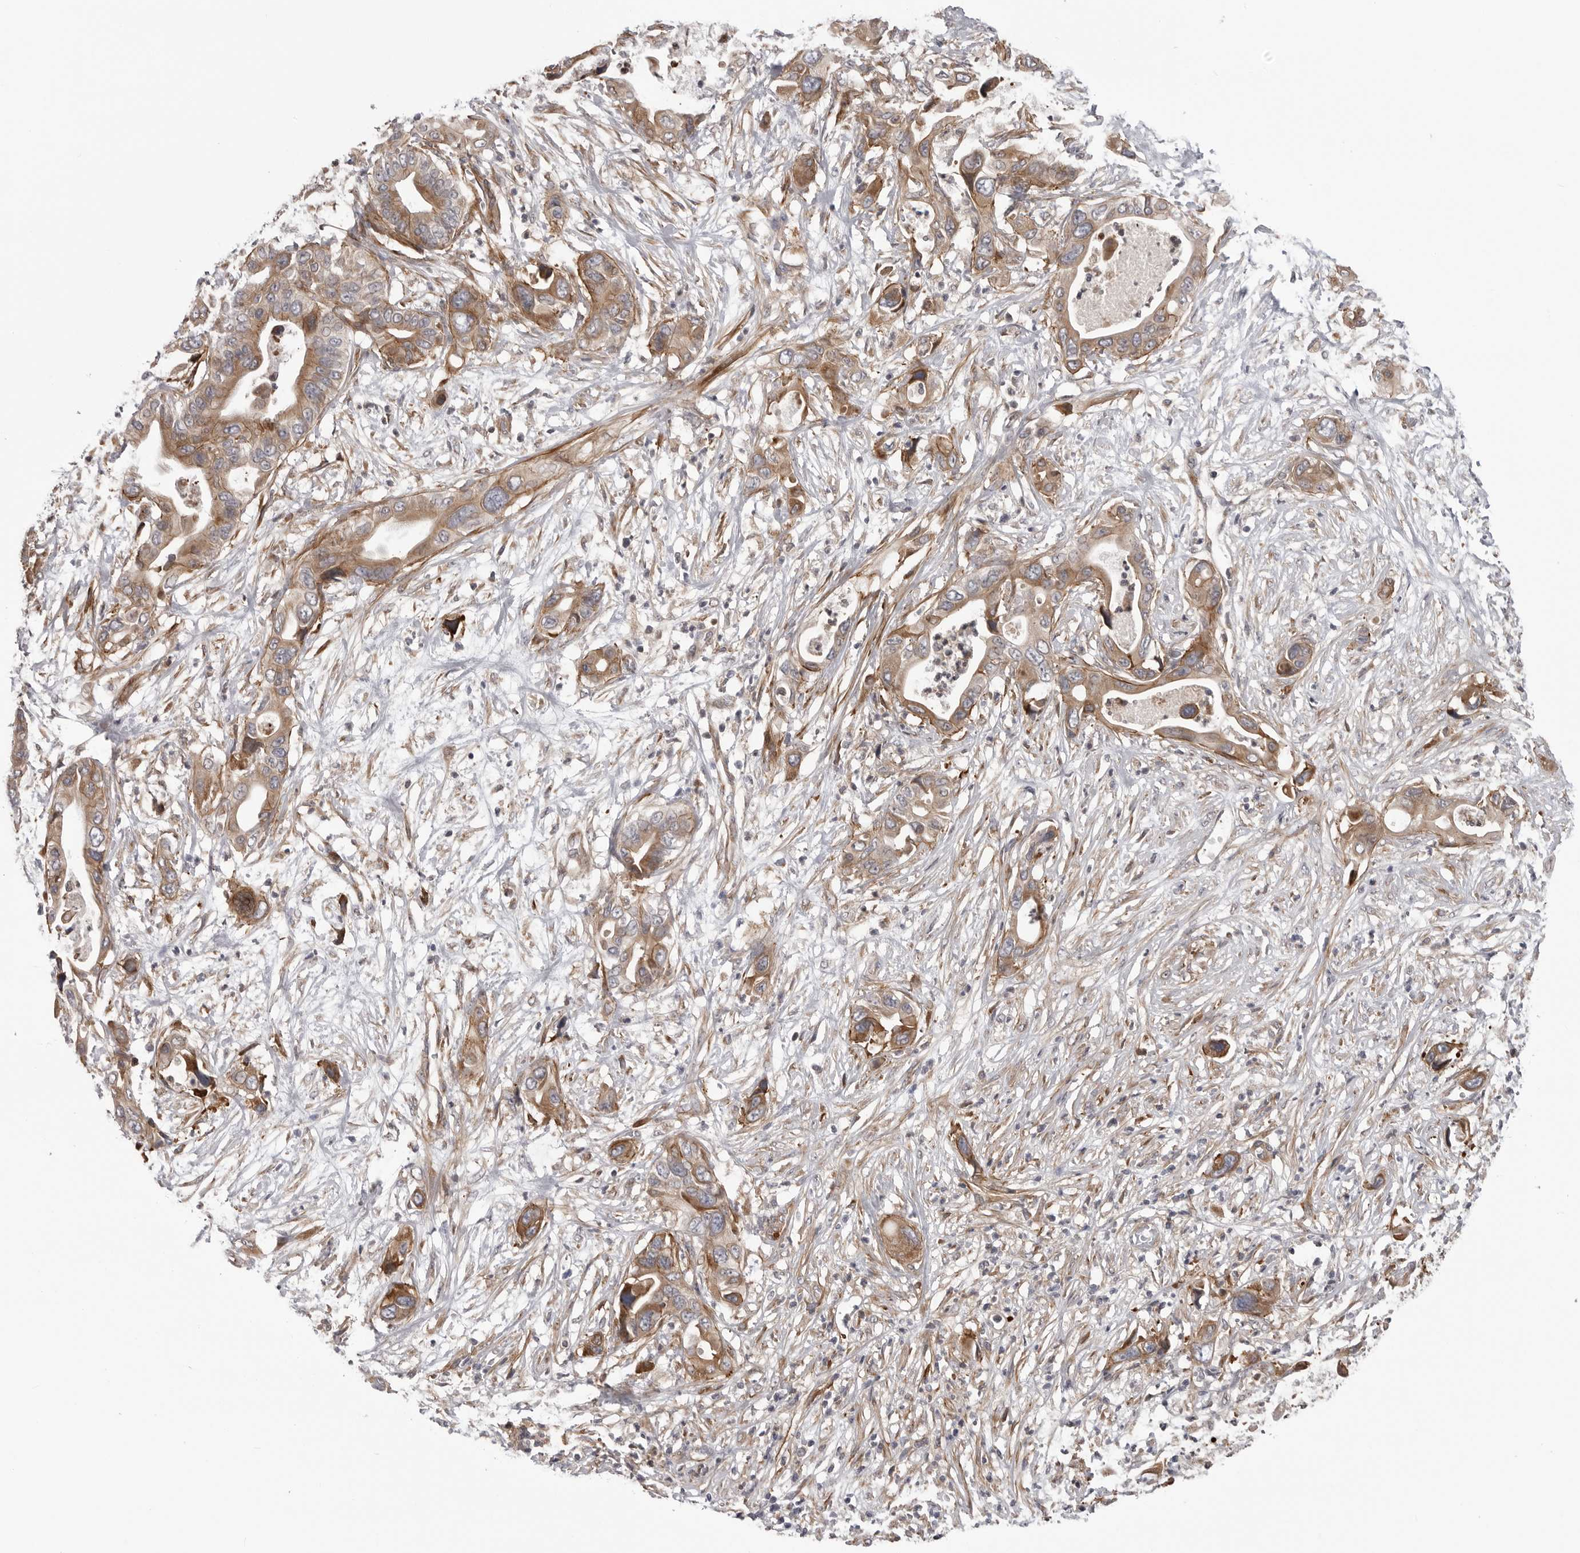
{"staining": {"intensity": "moderate", "quantity": ">75%", "location": "cytoplasmic/membranous"}, "tissue": "pancreatic cancer", "cell_type": "Tumor cells", "image_type": "cancer", "snomed": [{"axis": "morphology", "description": "Adenocarcinoma, NOS"}, {"axis": "topography", "description": "Pancreas"}], "caption": "Protein staining reveals moderate cytoplasmic/membranous expression in approximately >75% of tumor cells in pancreatic adenocarcinoma.", "gene": "SCP2", "patient": {"sex": "male", "age": 66}}